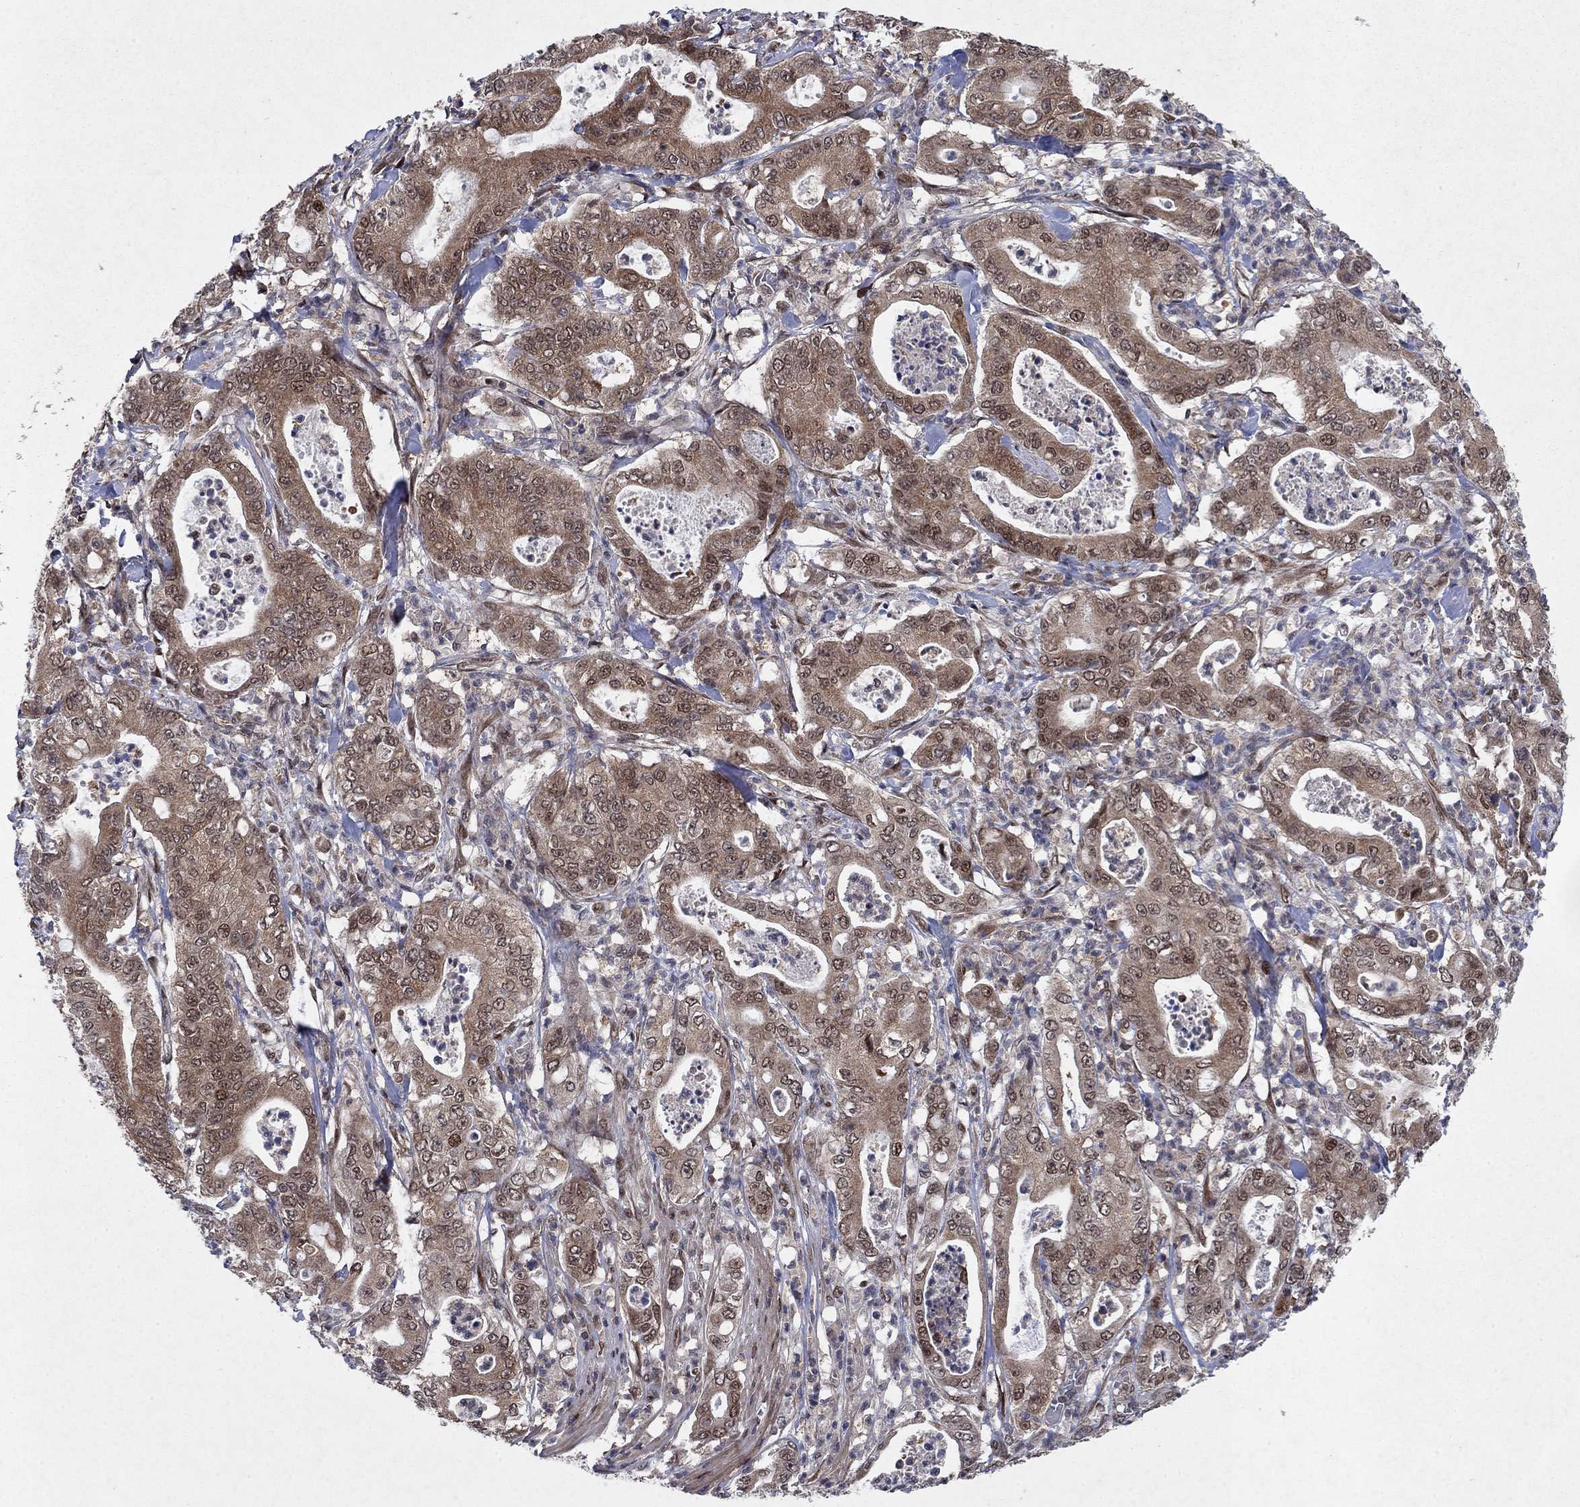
{"staining": {"intensity": "moderate", "quantity": "25%-75%", "location": "cytoplasmic/membranous,nuclear"}, "tissue": "pancreatic cancer", "cell_type": "Tumor cells", "image_type": "cancer", "snomed": [{"axis": "morphology", "description": "Adenocarcinoma, NOS"}, {"axis": "topography", "description": "Pancreas"}], "caption": "Pancreatic cancer stained with a protein marker shows moderate staining in tumor cells.", "gene": "PRICKLE4", "patient": {"sex": "male", "age": 71}}